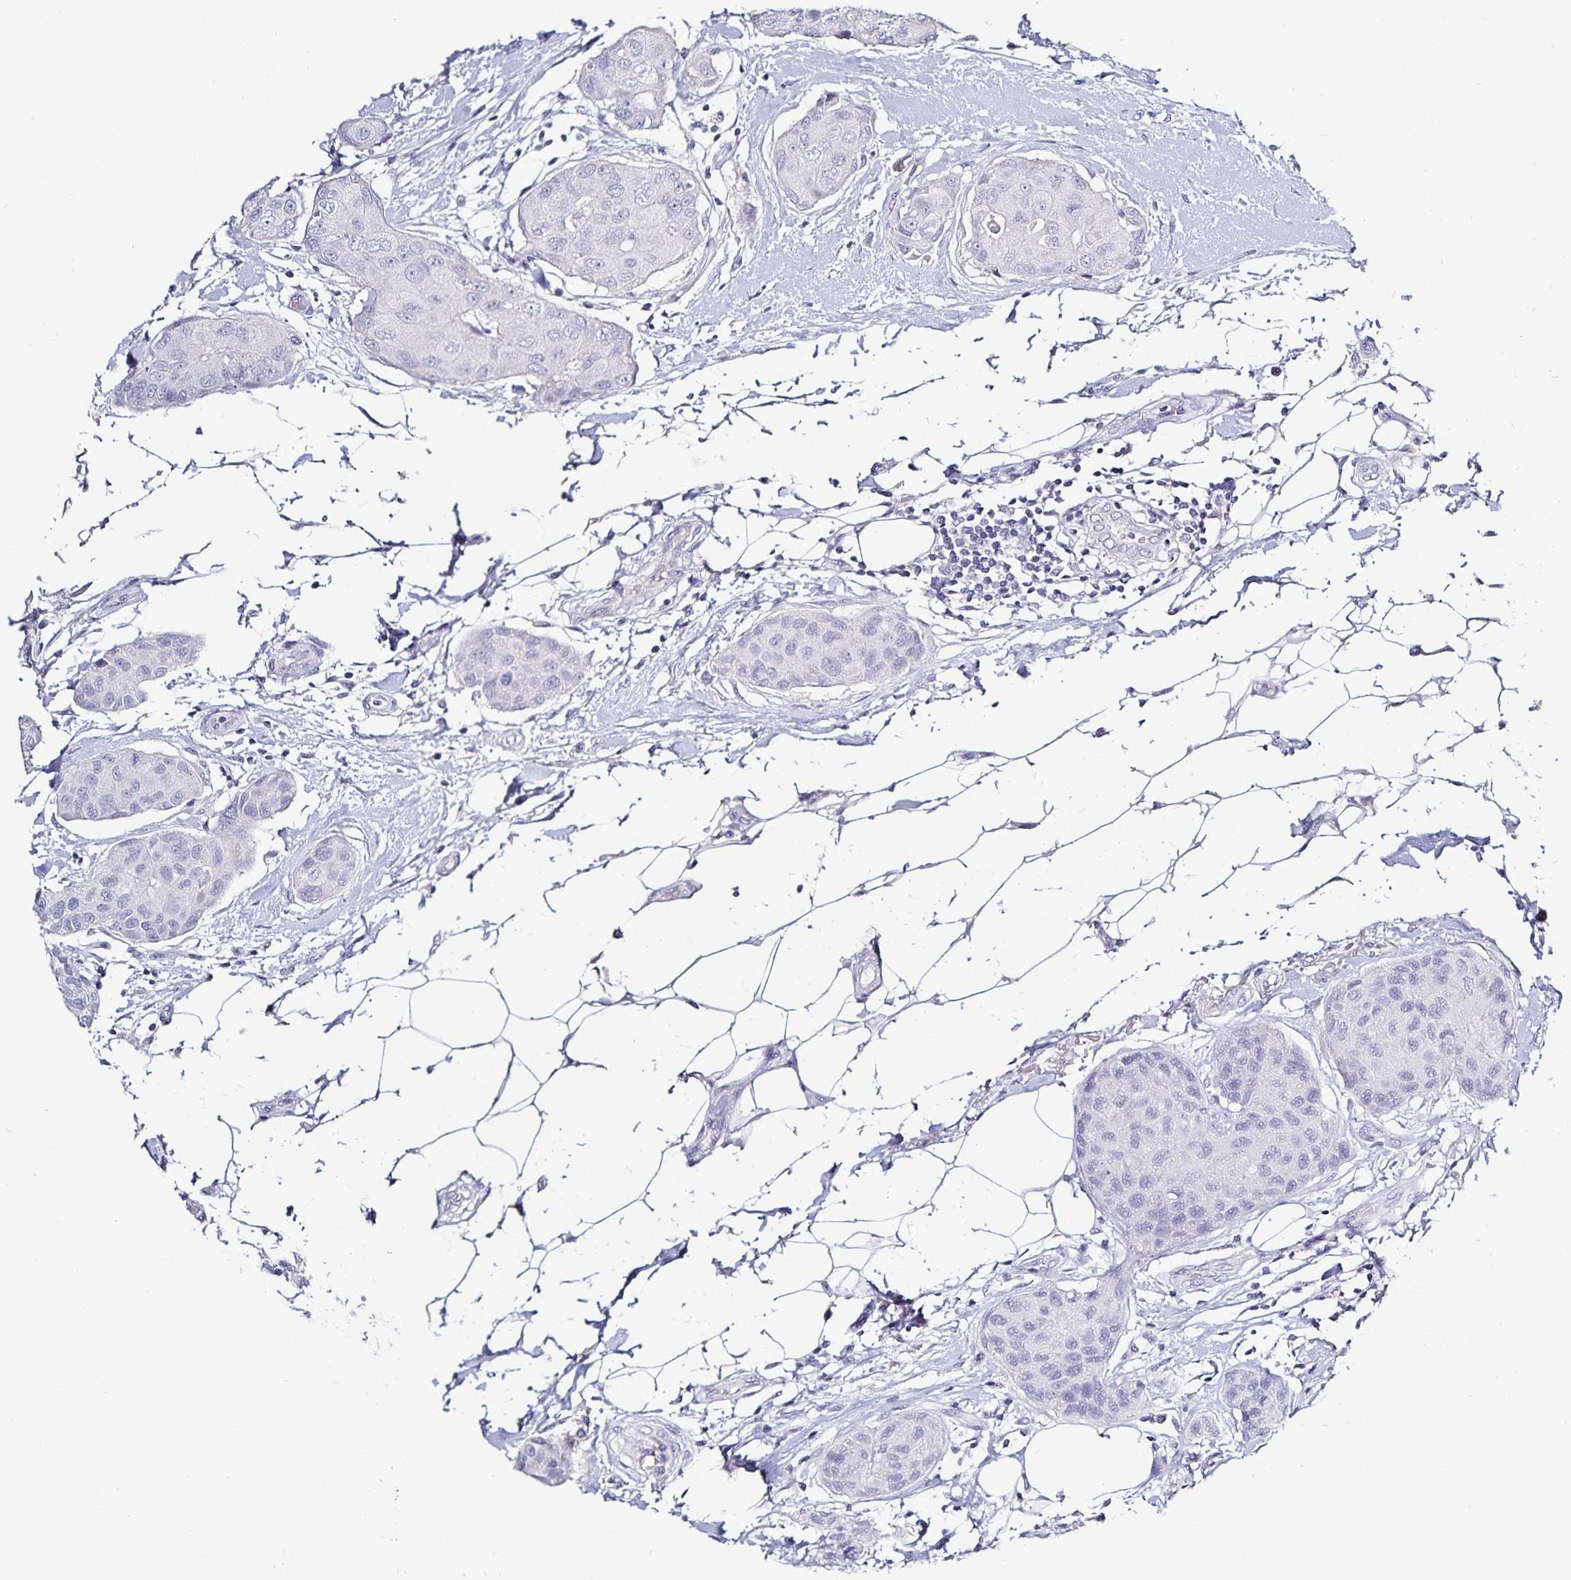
{"staining": {"intensity": "negative", "quantity": "none", "location": "none"}, "tissue": "breast cancer", "cell_type": "Tumor cells", "image_type": "cancer", "snomed": [{"axis": "morphology", "description": "Duct carcinoma"}, {"axis": "topography", "description": "Breast"}, {"axis": "topography", "description": "Lymph node"}], "caption": "High power microscopy histopathology image of an immunohistochemistry photomicrograph of breast cancer, revealing no significant positivity in tumor cells.", "gene": "TTR", "patient": {"sex": "female", "age": 80}}